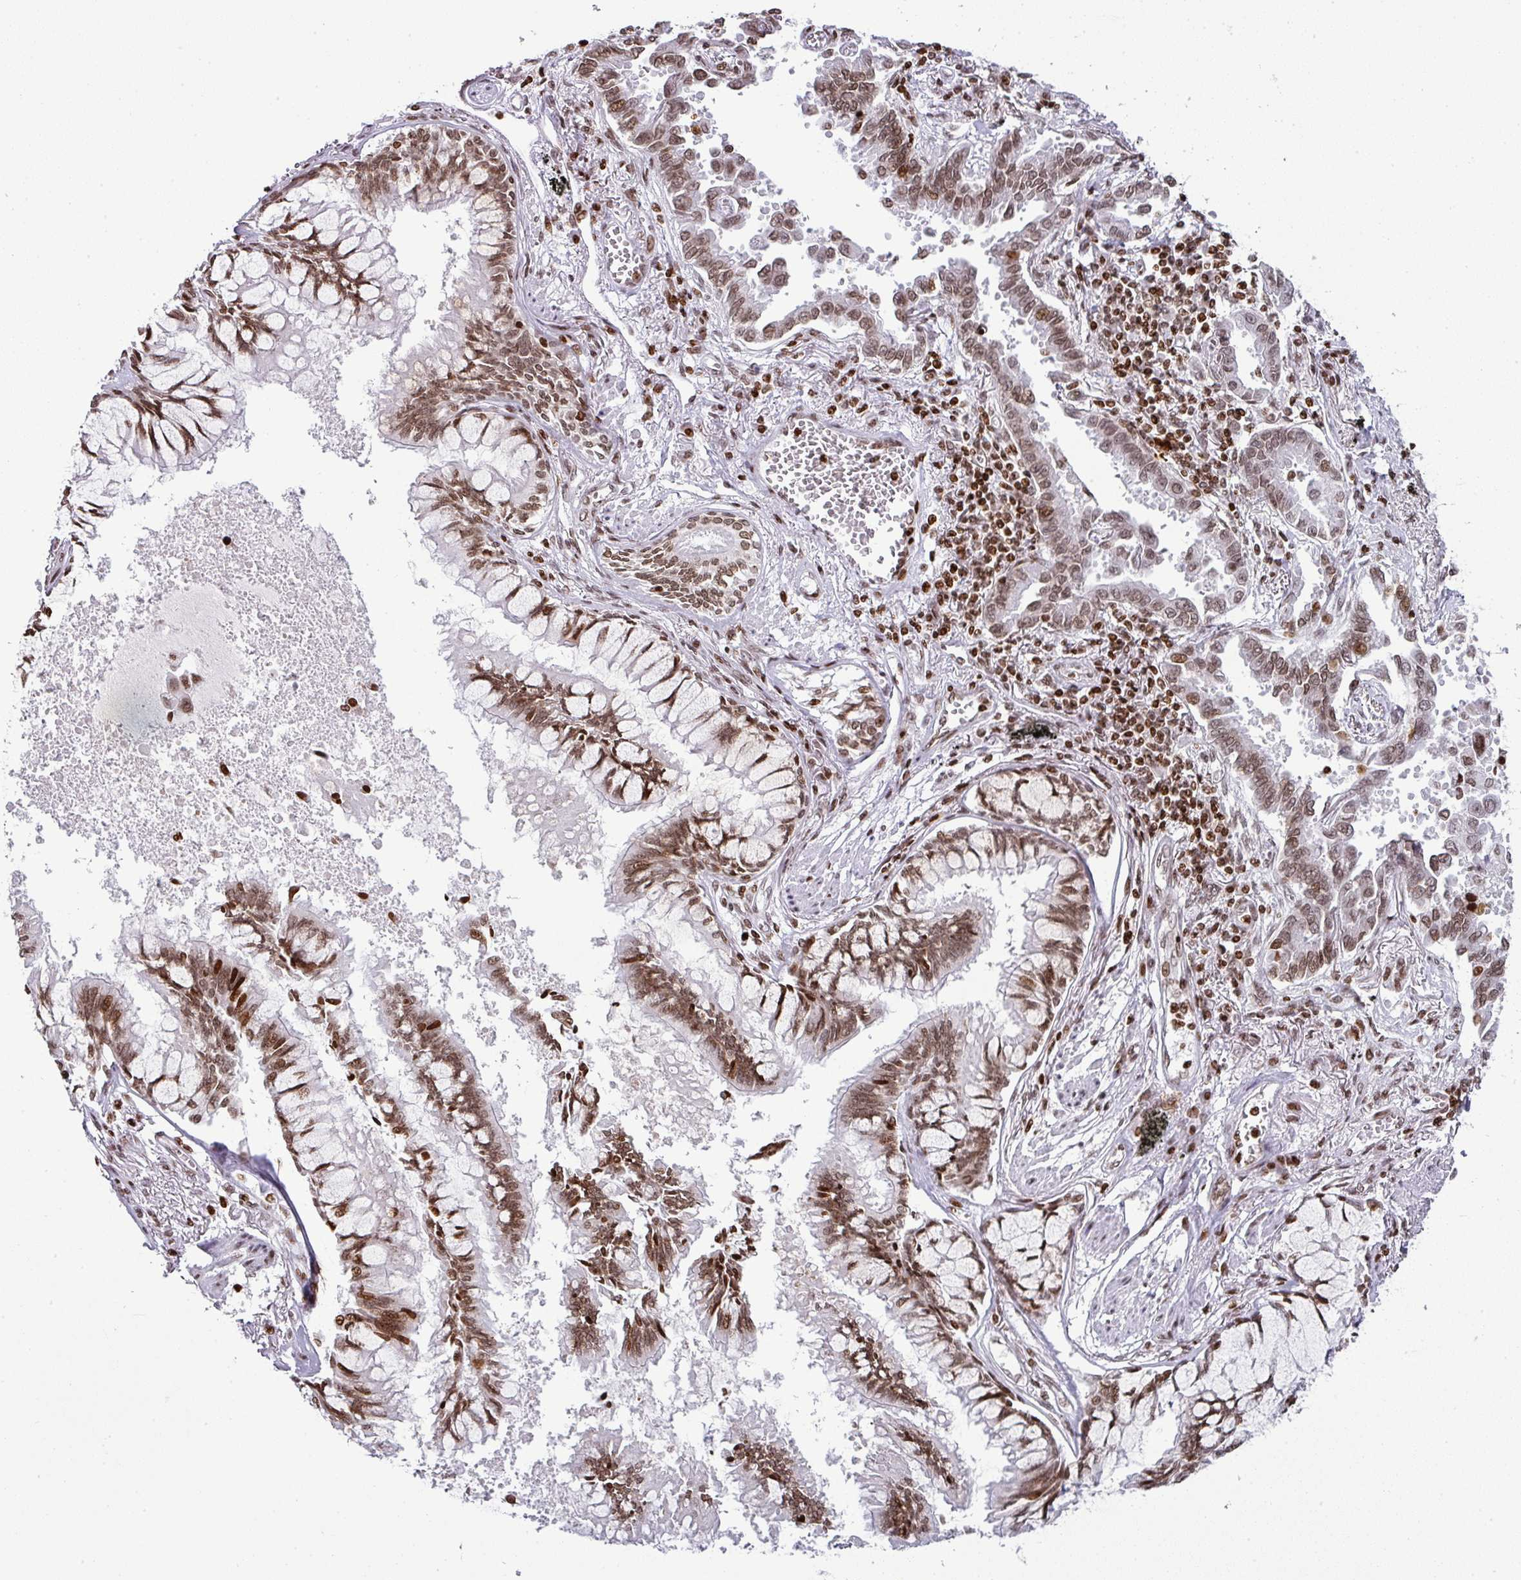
{"staining": {"intensity": "moderate", "quantity": ">75%", "location": "nuclear"}, "tissue": "lung cancer", "cell_type": "Tumor cells", "image_type": "cancer", "snomed": [{"axis": "morphology", "description": "Adenocarcinoma, NOS"}, {"axis": "topography", "description": "Lung"}], "caption": "The micrograph displays a brown stain indicating the presence of a protein in the nuclear of tumor cells in adenocarcinoma (lung).", "gene": "RASL11A", "patient": {"sex": "male", "age": 67}}